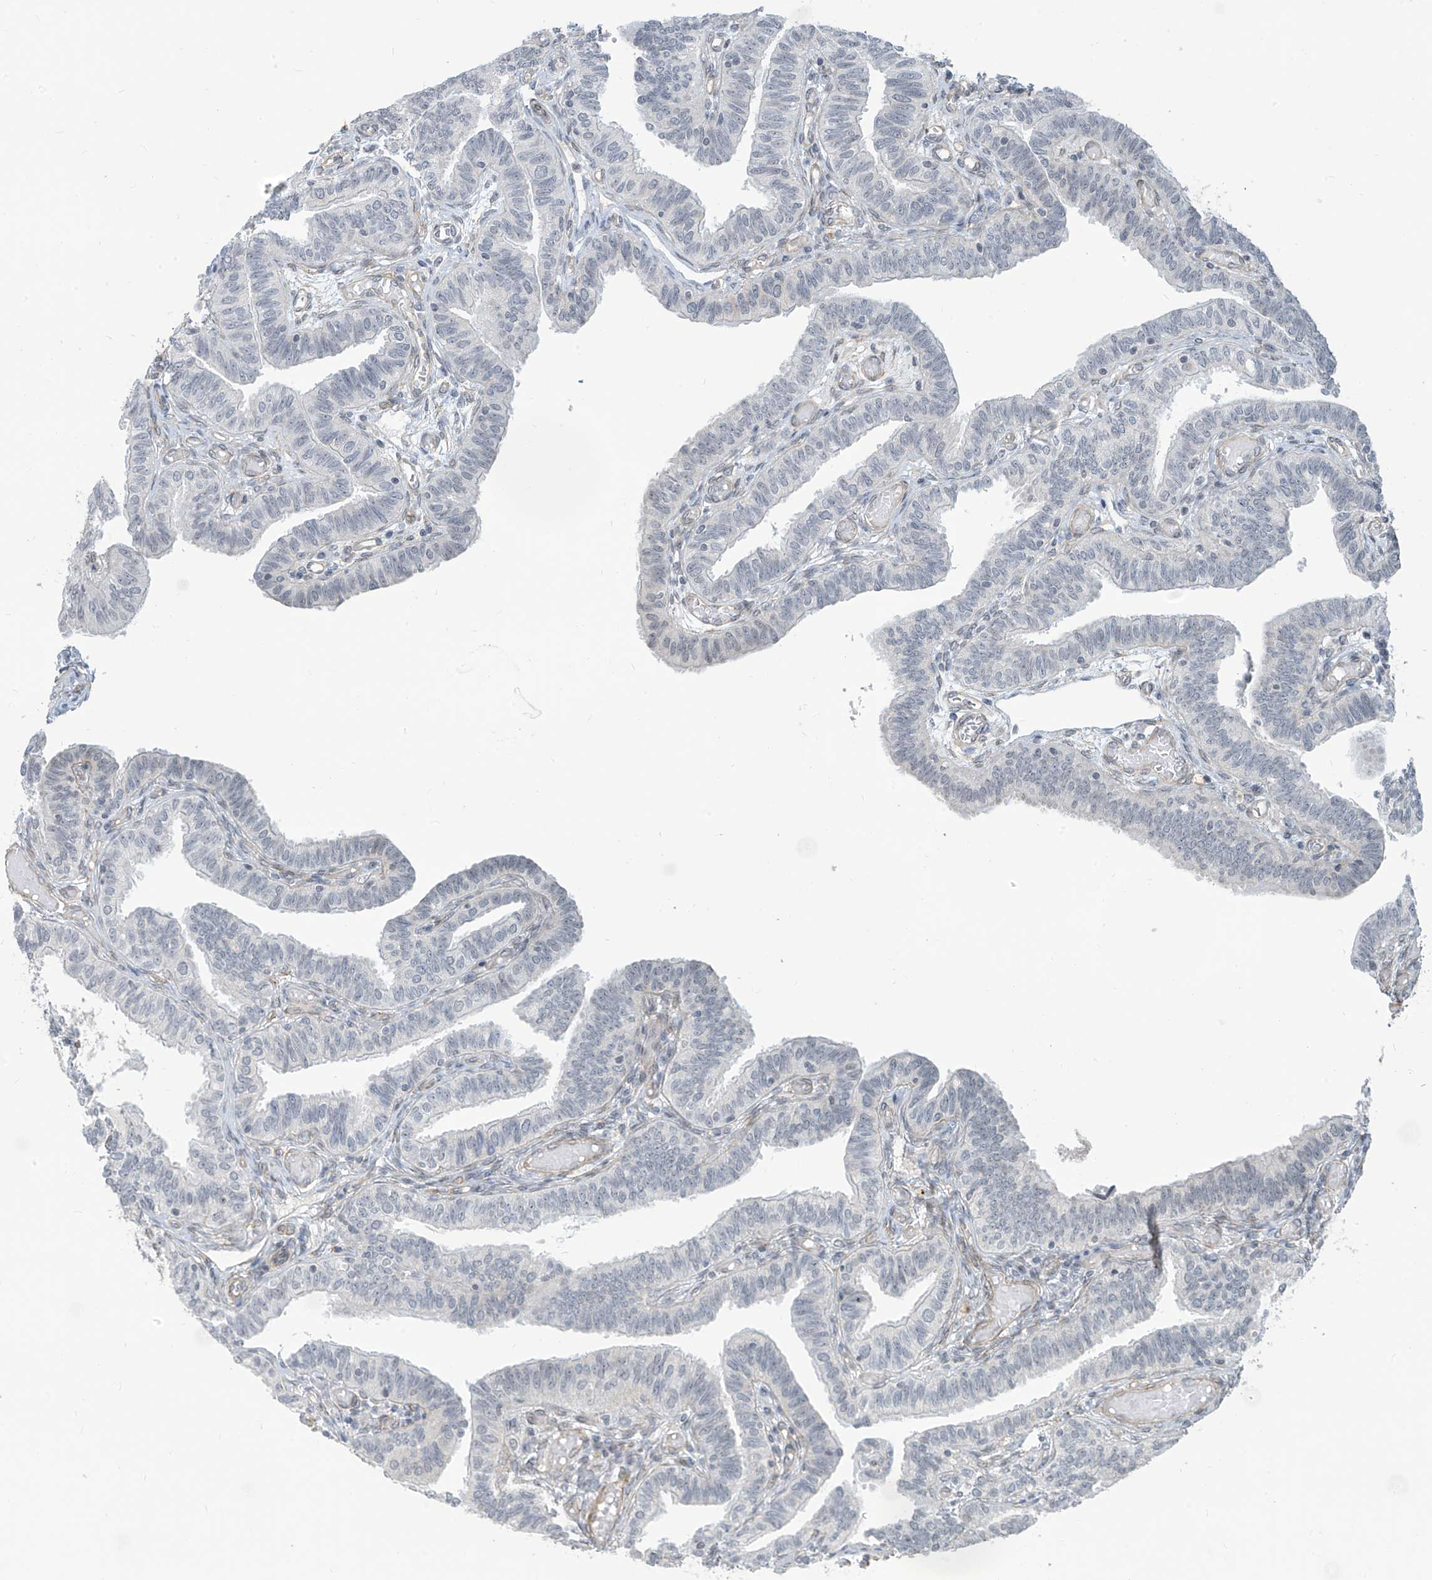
{"staining": {"intensity": "negative", "quantity": "none", "location": "none"}, "tissue": "fallopian tube", "cell_type": "Glandular cells", "image_type": "normal", "snomed": [{"axis": "morphology", "description": "Normal tissue, NOS"}, {"axis": "topography", "description": "Fallopian tube"}], "caption": "Histopathology image shows no protein expression in glandular cells of normal fallopian tube. (DAB (3,3'-diaminobenzidine) IHC with hematoxylin counter stain).", "gene": "METAP1D", "patient": {"sex": "female", "age": 39}}